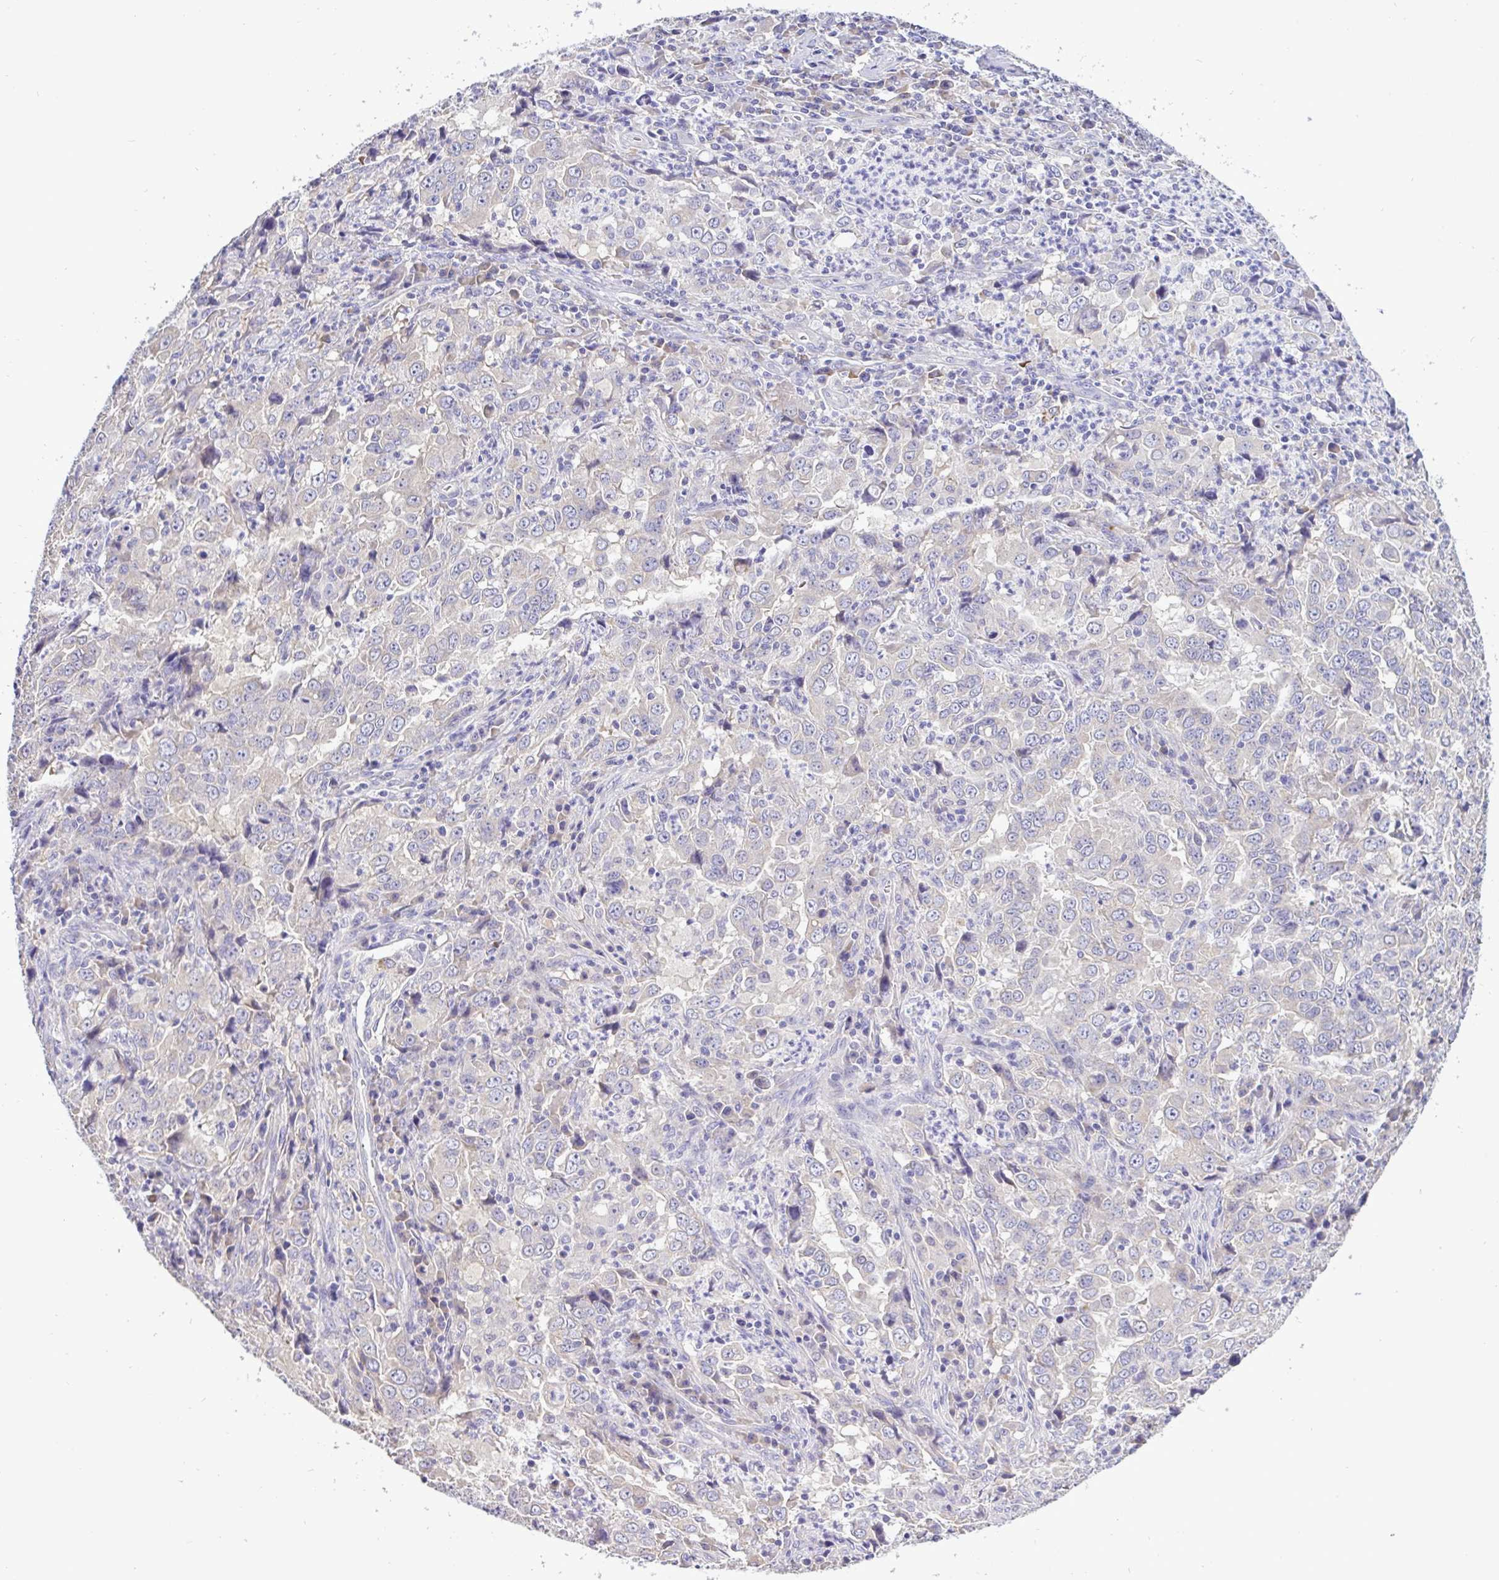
{"staining": {"intensity": "moderate", "quantity": "<25%", "location": "cytoplasmic/membranous"}, "tissue": "lung cancer", "cell_type": "Tumor cells", "image_type": "cancer", "snomed": [{"axis": "morphology", "description": "Adenocarcinoma, NOS"}, {"axis": "topography", "description": "Lung"}], "caption": "This is an image of immunohistochemistry staining of lung cancer, which shows moderate expression in the cytoplasmic/membranous of tumor cells.", "gene": "ST8SIA2", "patient": {"sex": "male", "age": 67}}